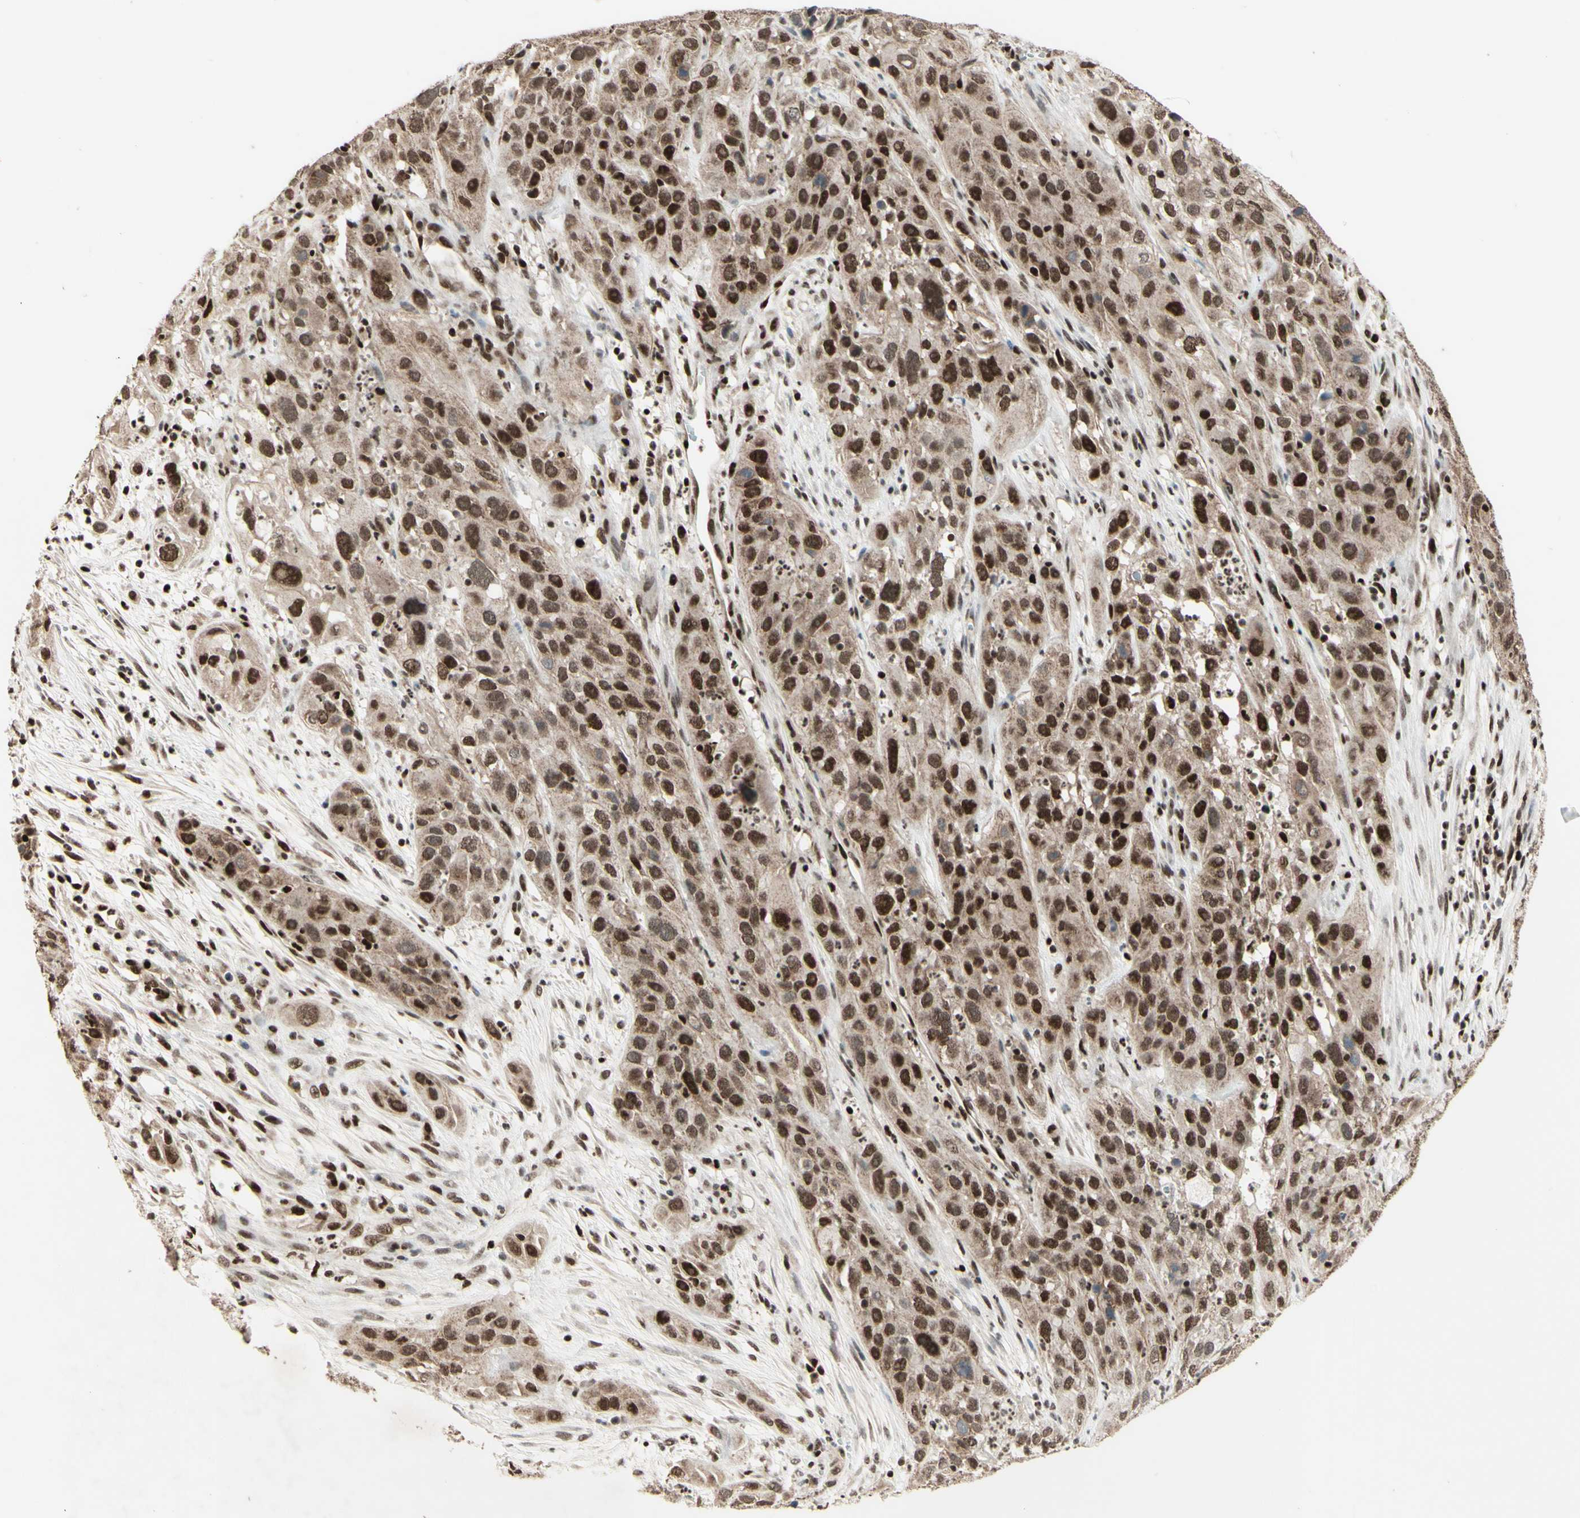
{"staining": {"intensity": "strong", "quantity": ">75%", "location": "nuclear"}, "tissue": "cervical cancer", "cell_type": "Tumor cells", "image_type": "cancer", "snomed": [{"axis": "morphology", "description": "Squamous cell carcinoma, NOS"}, {"axis": "topography", "description": "Cervix"}], "caption": "This is a histology image of IHC staining of squamous cell carcinoma (cervical), which shows strong expression in the nuclear of tumor cells.", "gene": "NR3C1", "patient": {"sex": "female", "age": 32}}